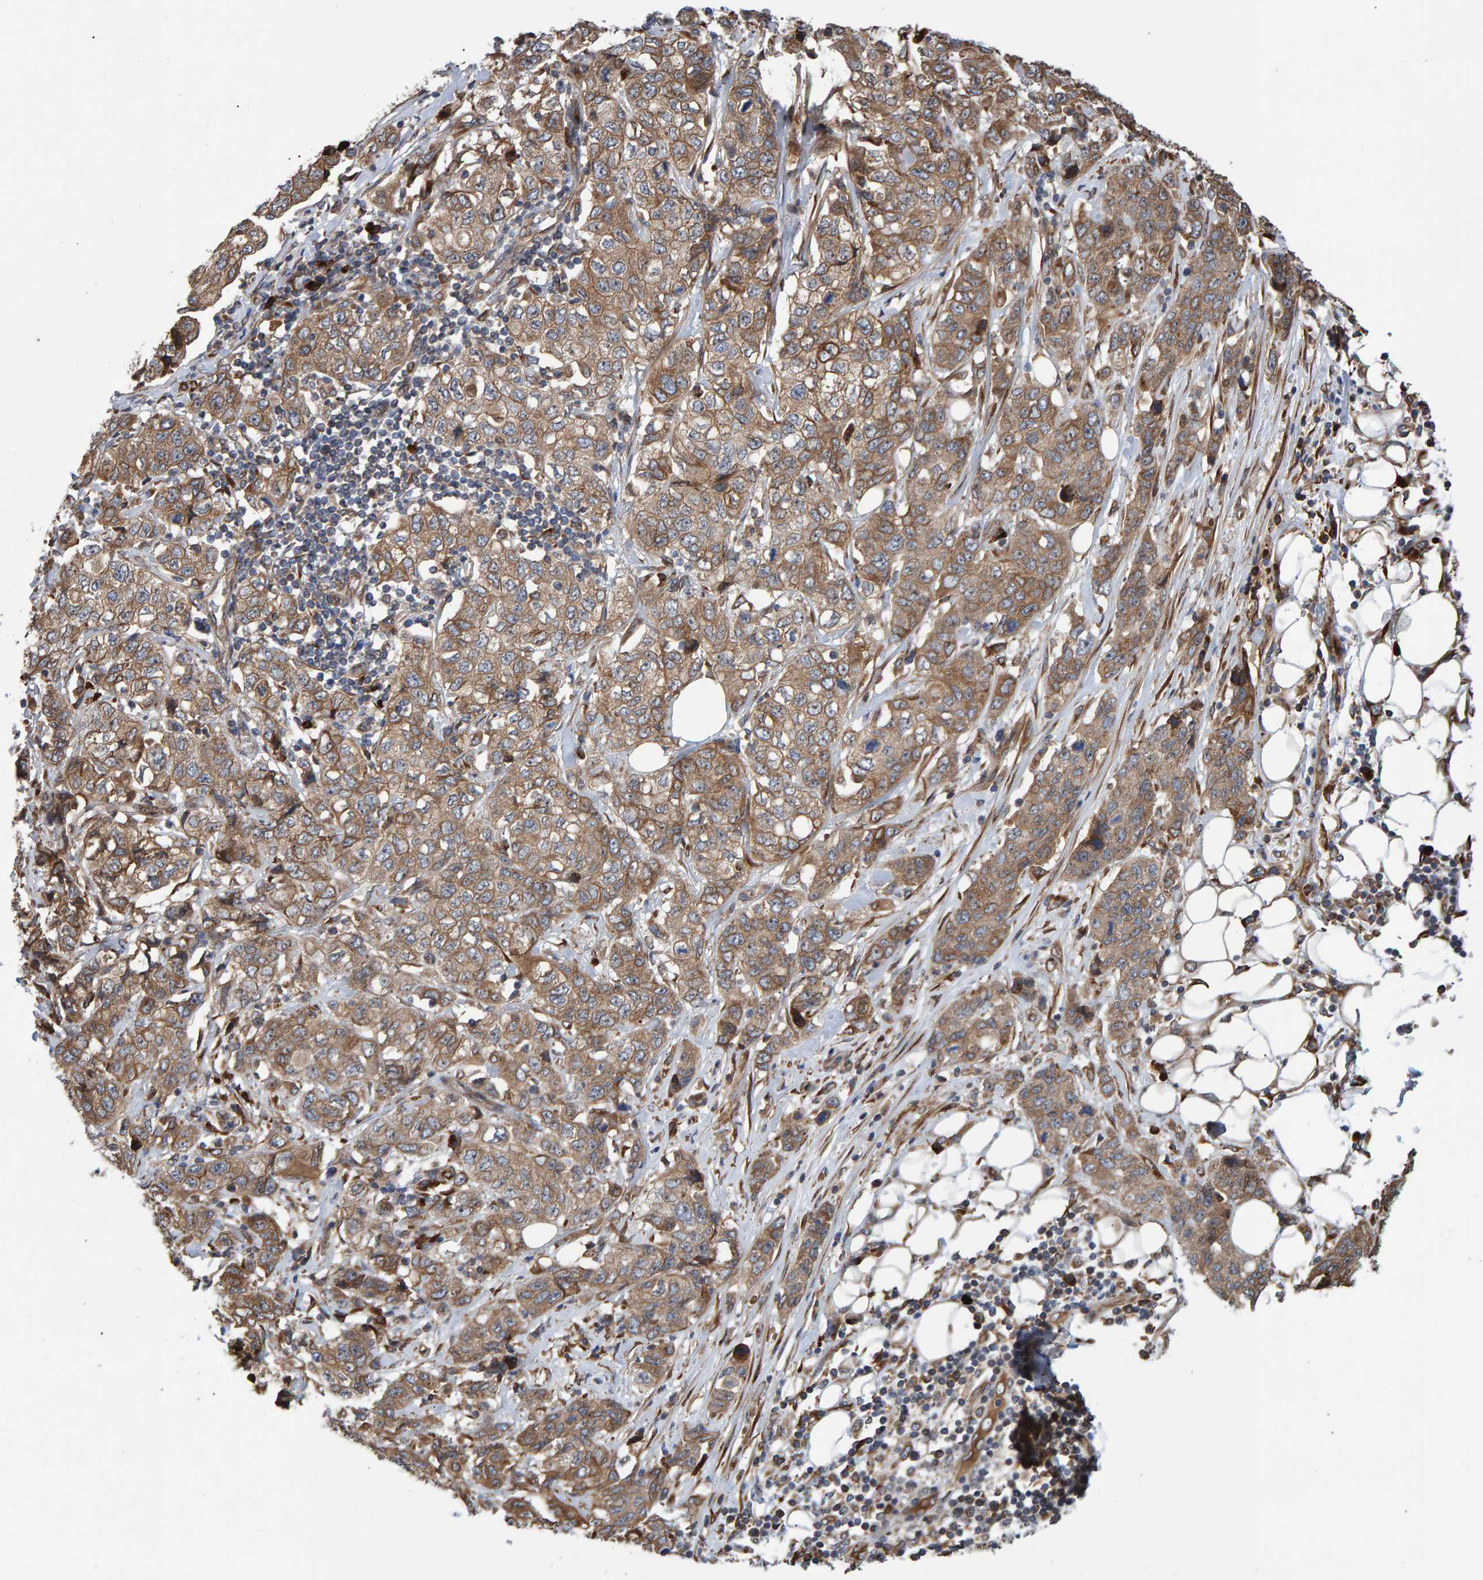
{"staining": {"intensity": "moderate", "quantity": ">75%", "location": "cytoplasmic/membranous"}, "tissue": "stomach cancer", "cell_type": "Tumor cells", "image_type": "cancer", "snomed": [{"axis": "morphology", "description": "Adenocarcinoma, NOS"}, {"axis": "topography", "description": "Stomach"}], "caption": "Protein staining exhibits moderate cytoplasmic/membranous positivity in about >75% of tumor cells in adenocarcinoma (stomach). (Stains: DAB in brown, nuclei in blue, Microscopy: brightfield microscopy at high magnification).", "gene": "FAM117A", "patient": {"sex": "male", "age": 48}}